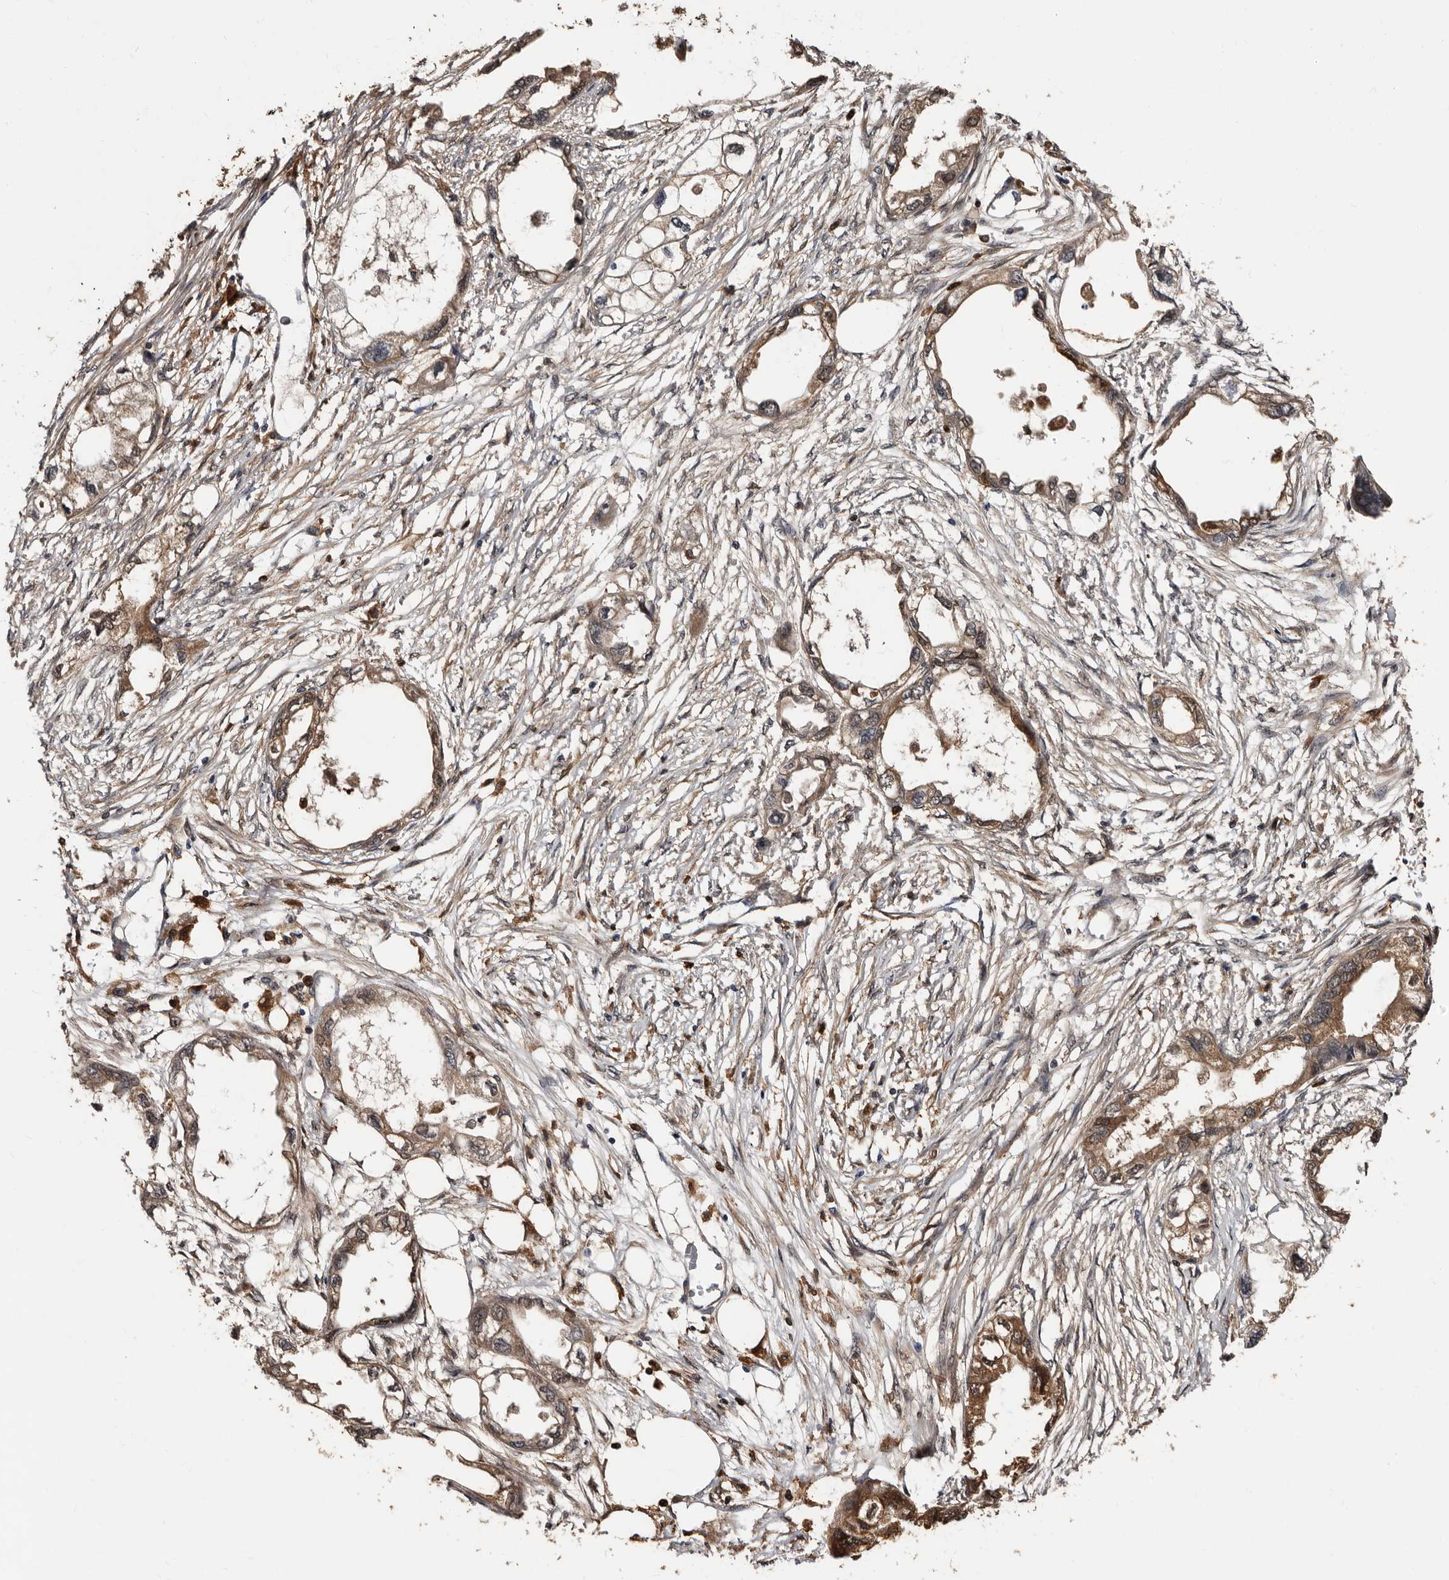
{"staining": {"intensity": "weak", "quantity": "25%-75%", "location": "cytoplasmic/membranous"}, "tissue": "endometrial cancer", "cell_type": "Tumor cells", "image_type": "cancer", "snomed": [{"axis": "morphology", "description": "Adenocarcinoma, NOS"}, {"axis": "morphology", "description": "Adenocarcinoma, metastatic, NOS"}, {"axis": "topography", "description": "Adipose tissue"}, {"axis": "topography", "description": "Endometrium"}], "caption": "Weak cytoplasmic/membranous protein expression is present in about 25%-75% of tumor cells in metastatic adenocarcinoma (endometrial). (IHC, brightfield microscopy, high magnification).", "gene": "DNPH1", "patient": {"sex": "female", "age": 67}}